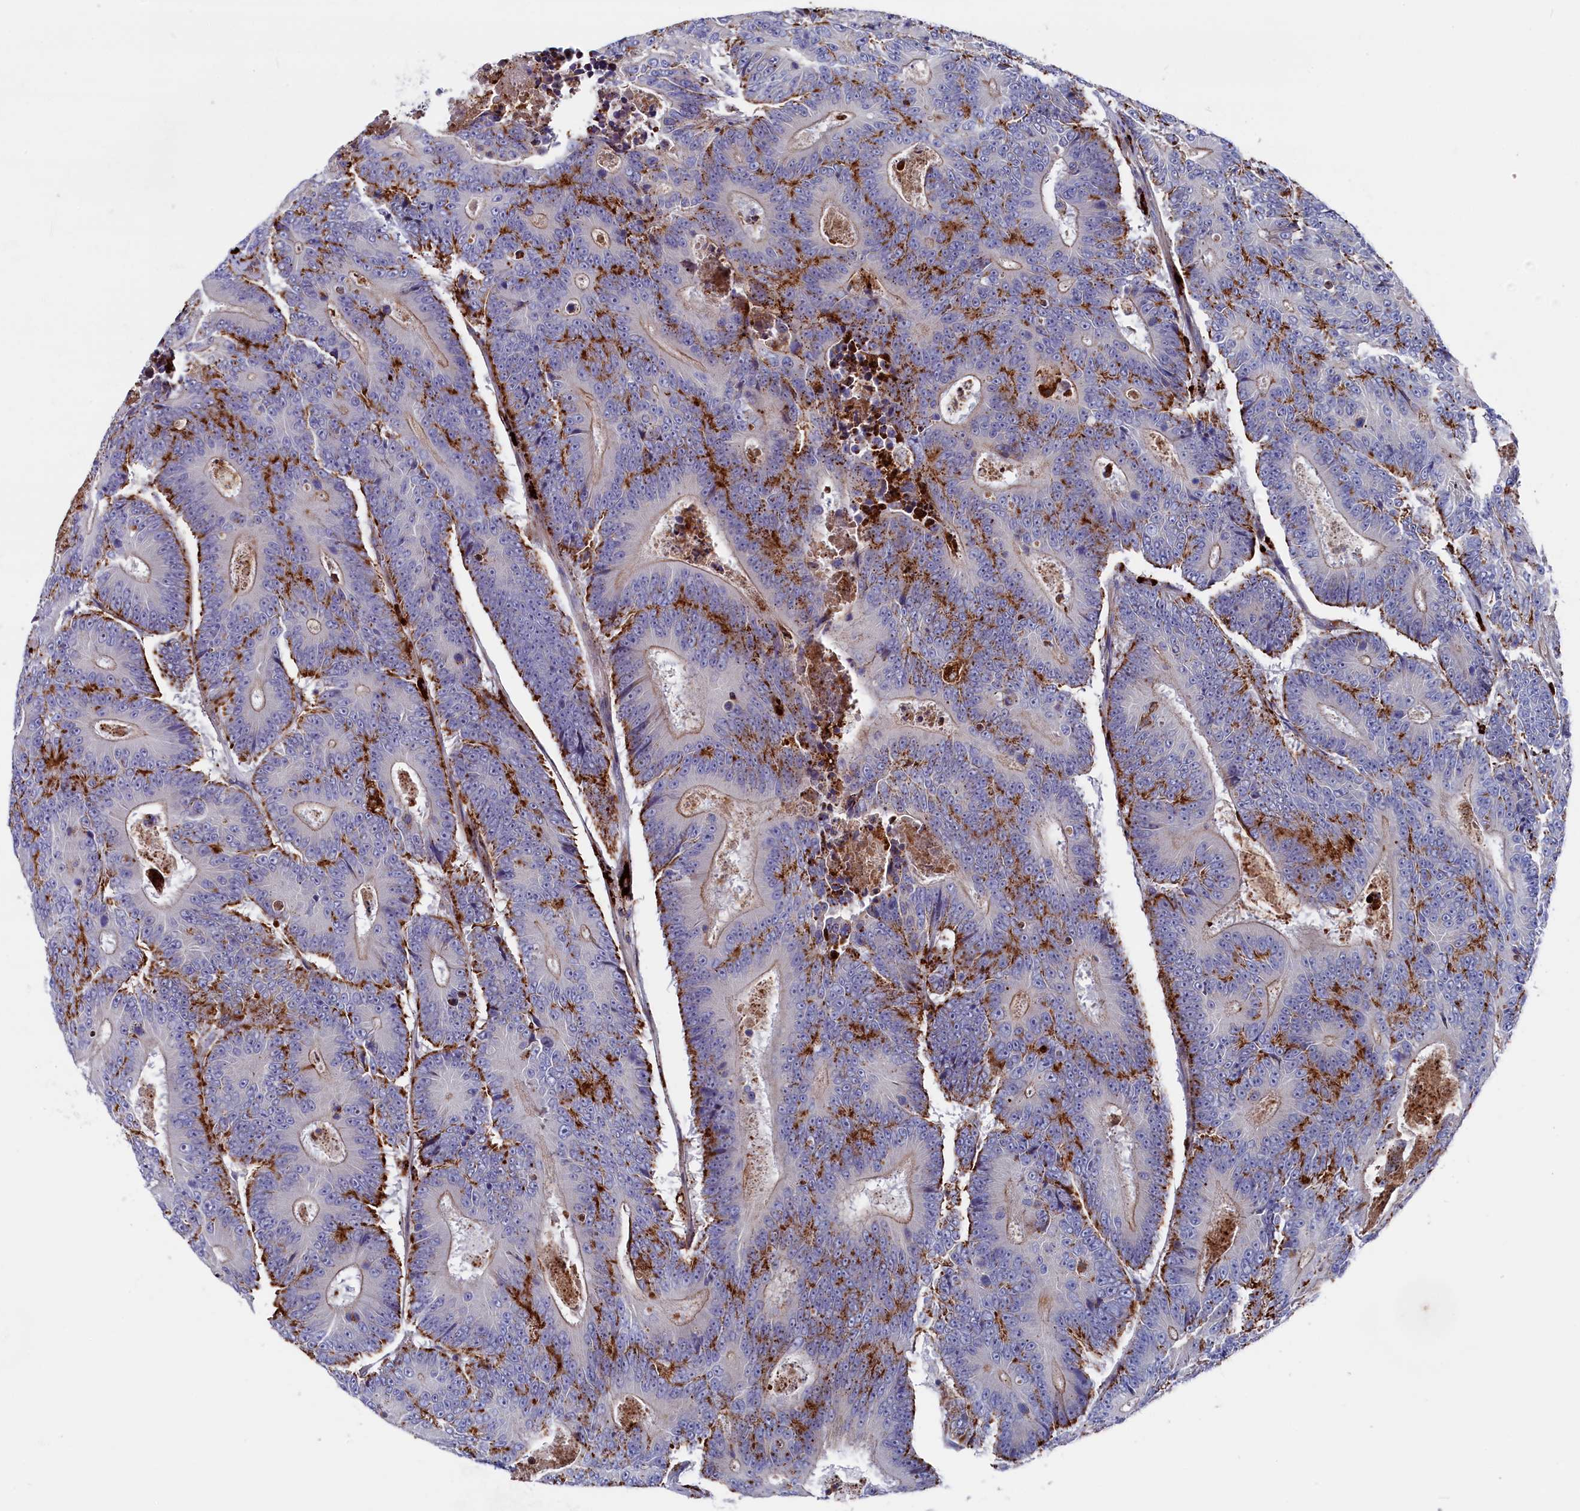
{"staining": {"intensity": "moderate", "quantity": "25%-75%", "location": "cytoplasmic/membranous"}, "tissue": "colorectal cancer", "cell_type": "Tumor cells", "image_type": "cancer", "snomed": [{"axis": "morphology", "description": "Adenocarcinoma, NOS"}, {"axis": "topography", "description": "Colon"}], "caption": "Moderate cytoplasmic/membranous protein staining is present in approximately 25%-75% of tumor cells in adenocarcinoma (colorectal).", "gene": "NUDT7", "patient": {"sex": "male", "age": 83}}